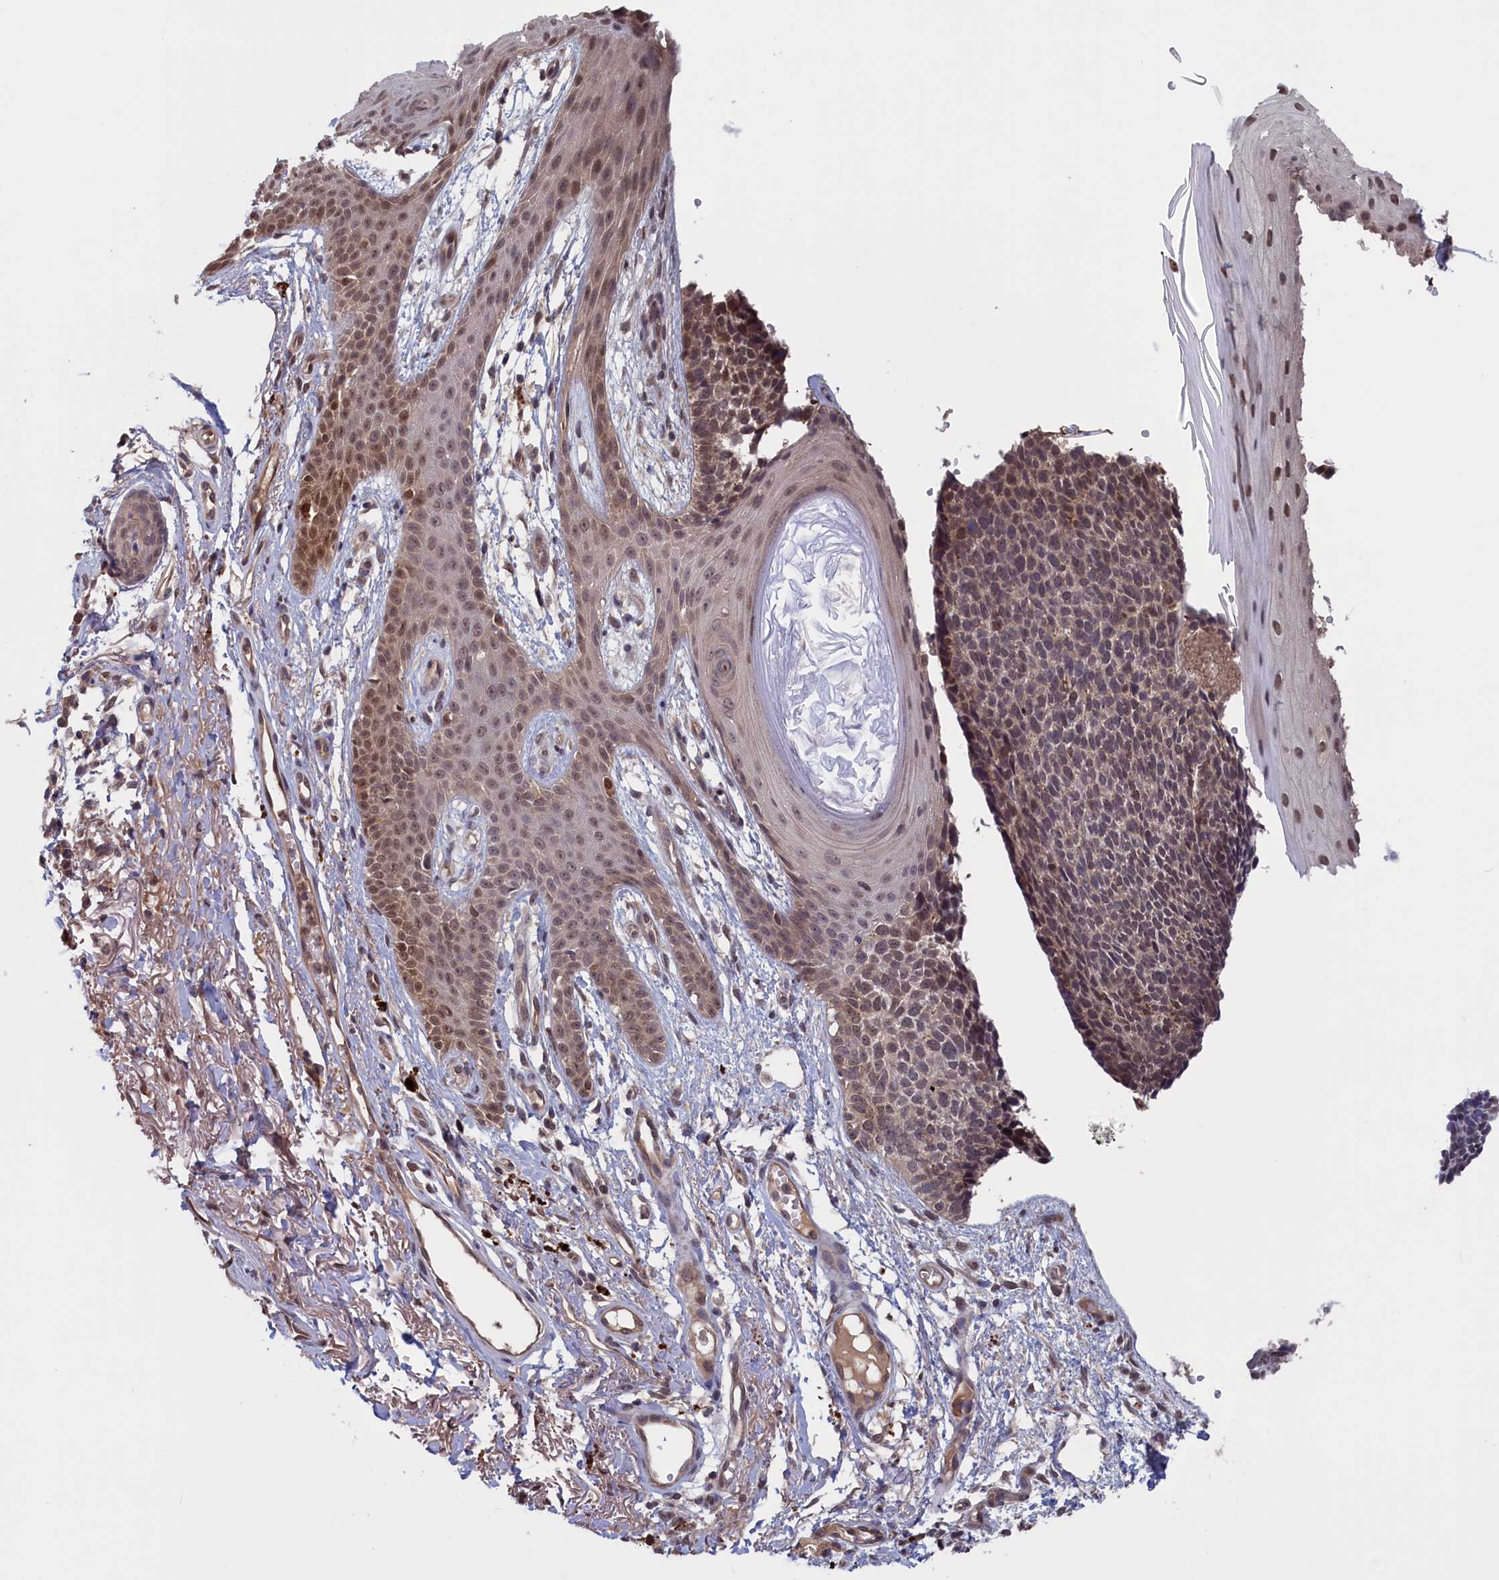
{"staining": {"intensity": "weak", "quantity": "25%-75%", "location": "nuclear"}, "tissue": "skin cancer", "cell_type": "Tumor cells", "image_type": "cancer", "snomed": [{"axis": "morphology", "description": "Basal cell carcinoma"}, {"axis": "topography", "description": "Skin"}], "caption": "IHC micrograph of human skin cancer stained for a protein (brown), which displays low levels of weak nuclear staining in approximately 25%-75% of tumor cells.", "gene": "PLP2", "patient": {"sex": "female", "age": 84}}